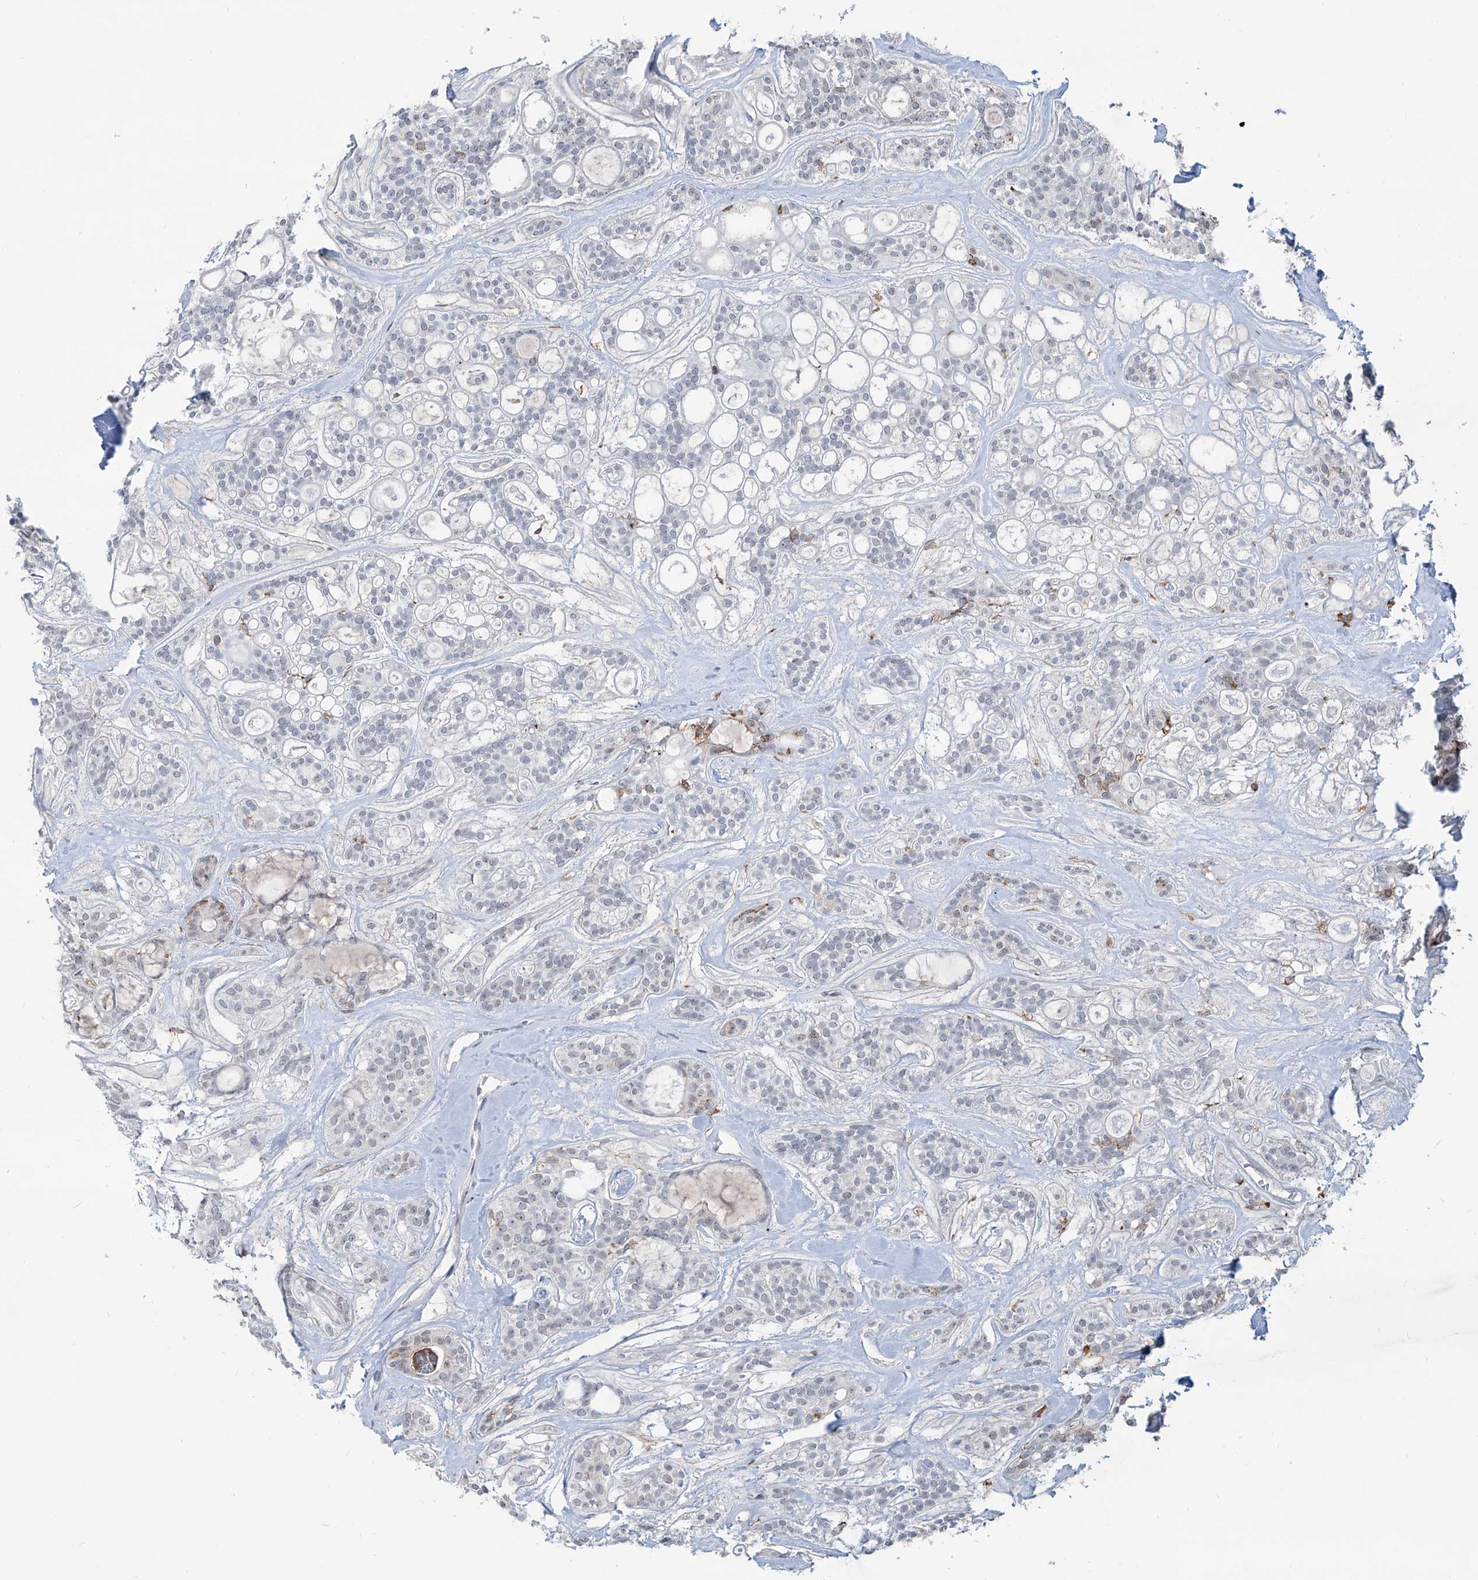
{"staining": {"intensity": "negative", "quantity": "none", "location": "none"}, "tissue": "head and neck cancer", "cell_type": "Tumor cells", "image_type": "cancer", "snomed": [{"axis": "morphology", "description": "Adenocarcinoma, NOS"}, {"axis": "topography", "description": "Head-Neck"}], "caption": "This is a histopathology image of immunohistochemistry staining of adenocarcinoma (head and neck), which shows no positivity in tumor cells.", "gene": "ZBTB48", "patient": {"sex": "male", "age": 66}}